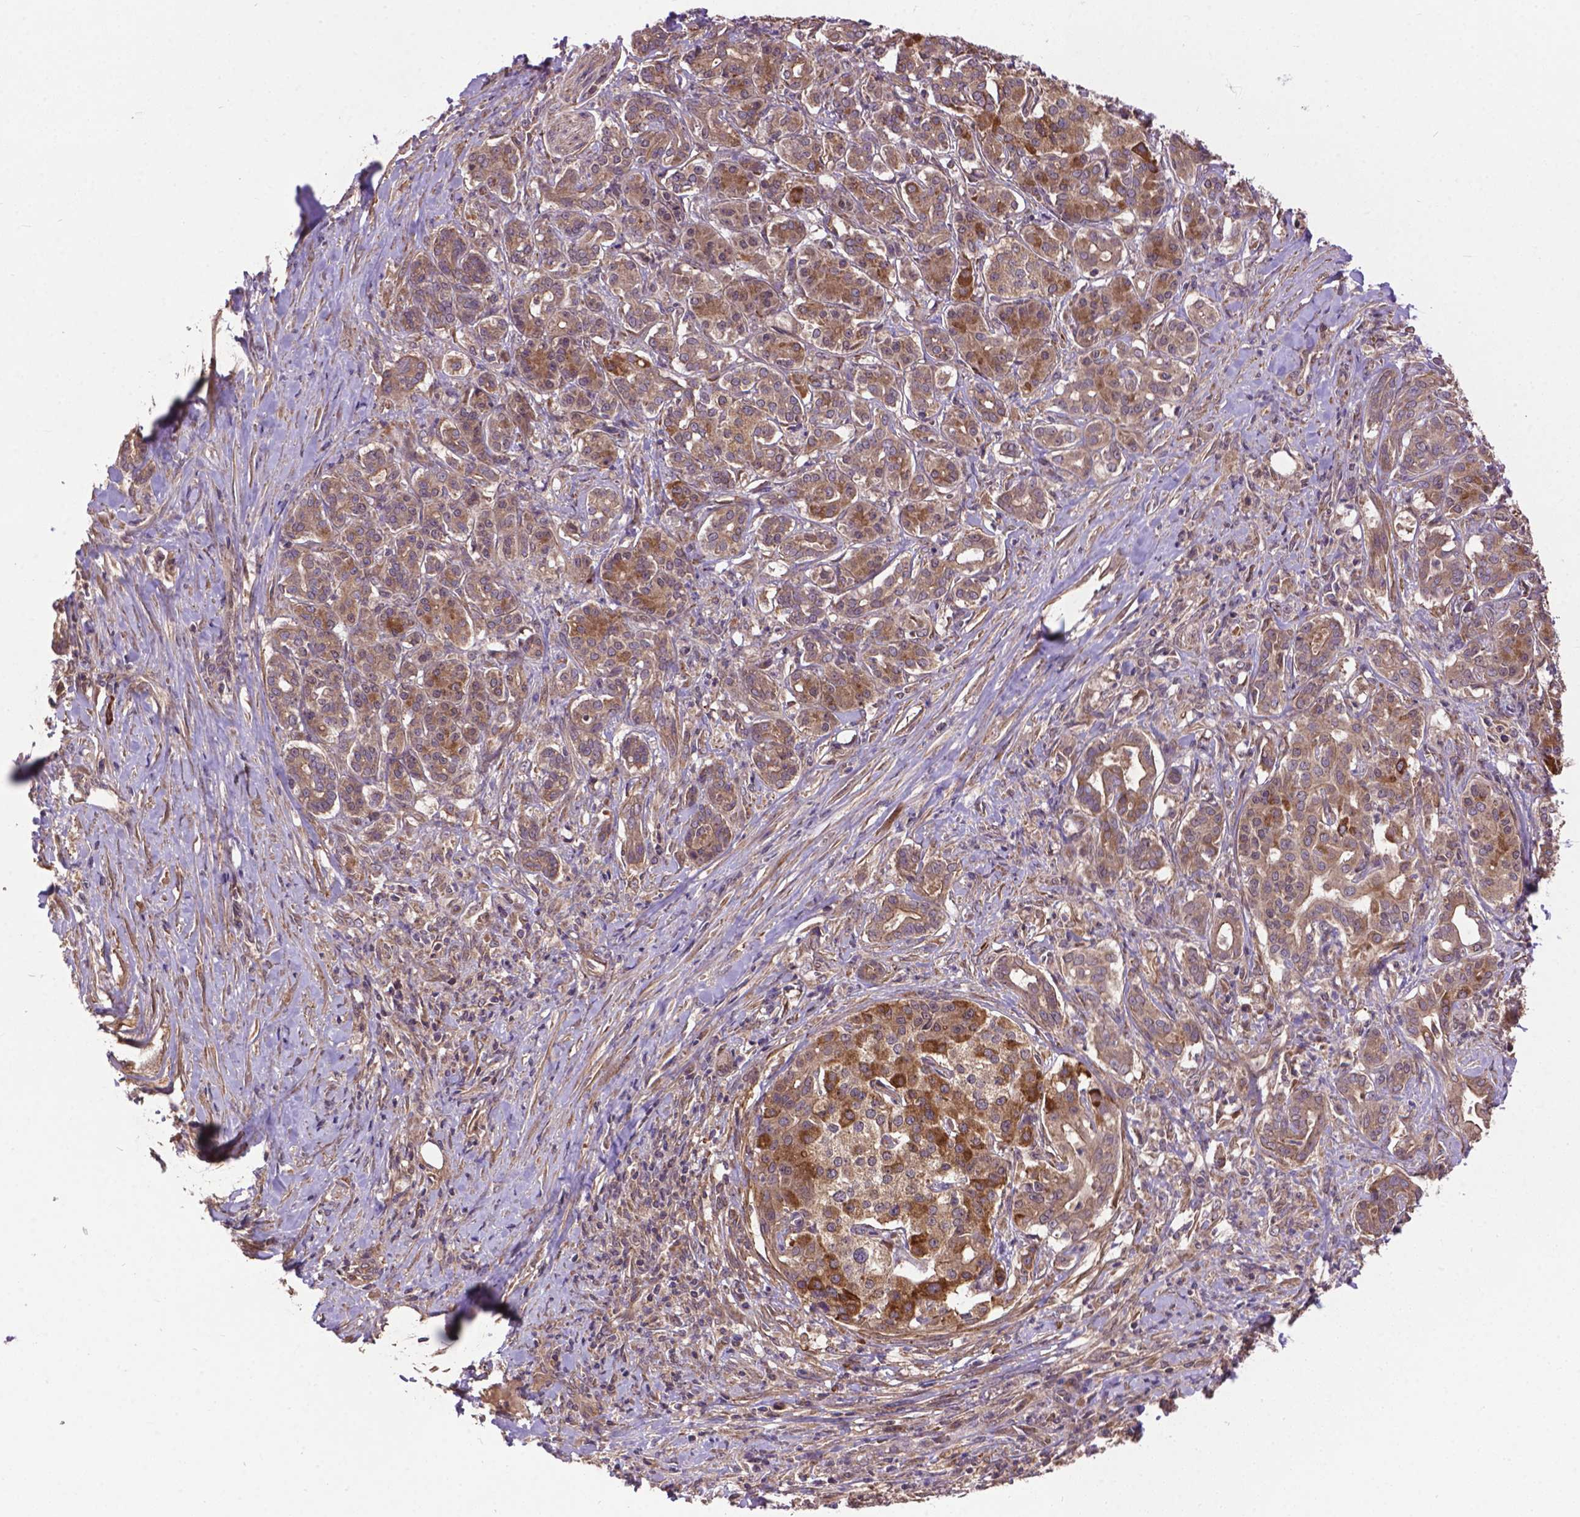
{"staining": {"intensity": "moderate", "quantity": ">75%", "location": "cytoplasmic/membranous"}, "tissue": "pancreatic cancer", "cell_type": "Tumor cells", "image_type": "cancer", "snomed": [{"axis": "morphology", "description": "Normal tissue, NOS"}, {"axis": "morphology", "description": "Inflammation, NOS"}, {"axis": "morphology", "description": "Adenocarcinoma, NOS"}, {"axis": "topography", "description": "Pancreas"}], "caption": "An image showing moderate cytoplasmic/membranous expression in approximately >75% of tumor cells in pancreatic cancer (adenocarcinoma), as visualized by brown immunohistochemical staining.", "gene": "ZNF616", "patient": {"sex": "male", "age": 57}}